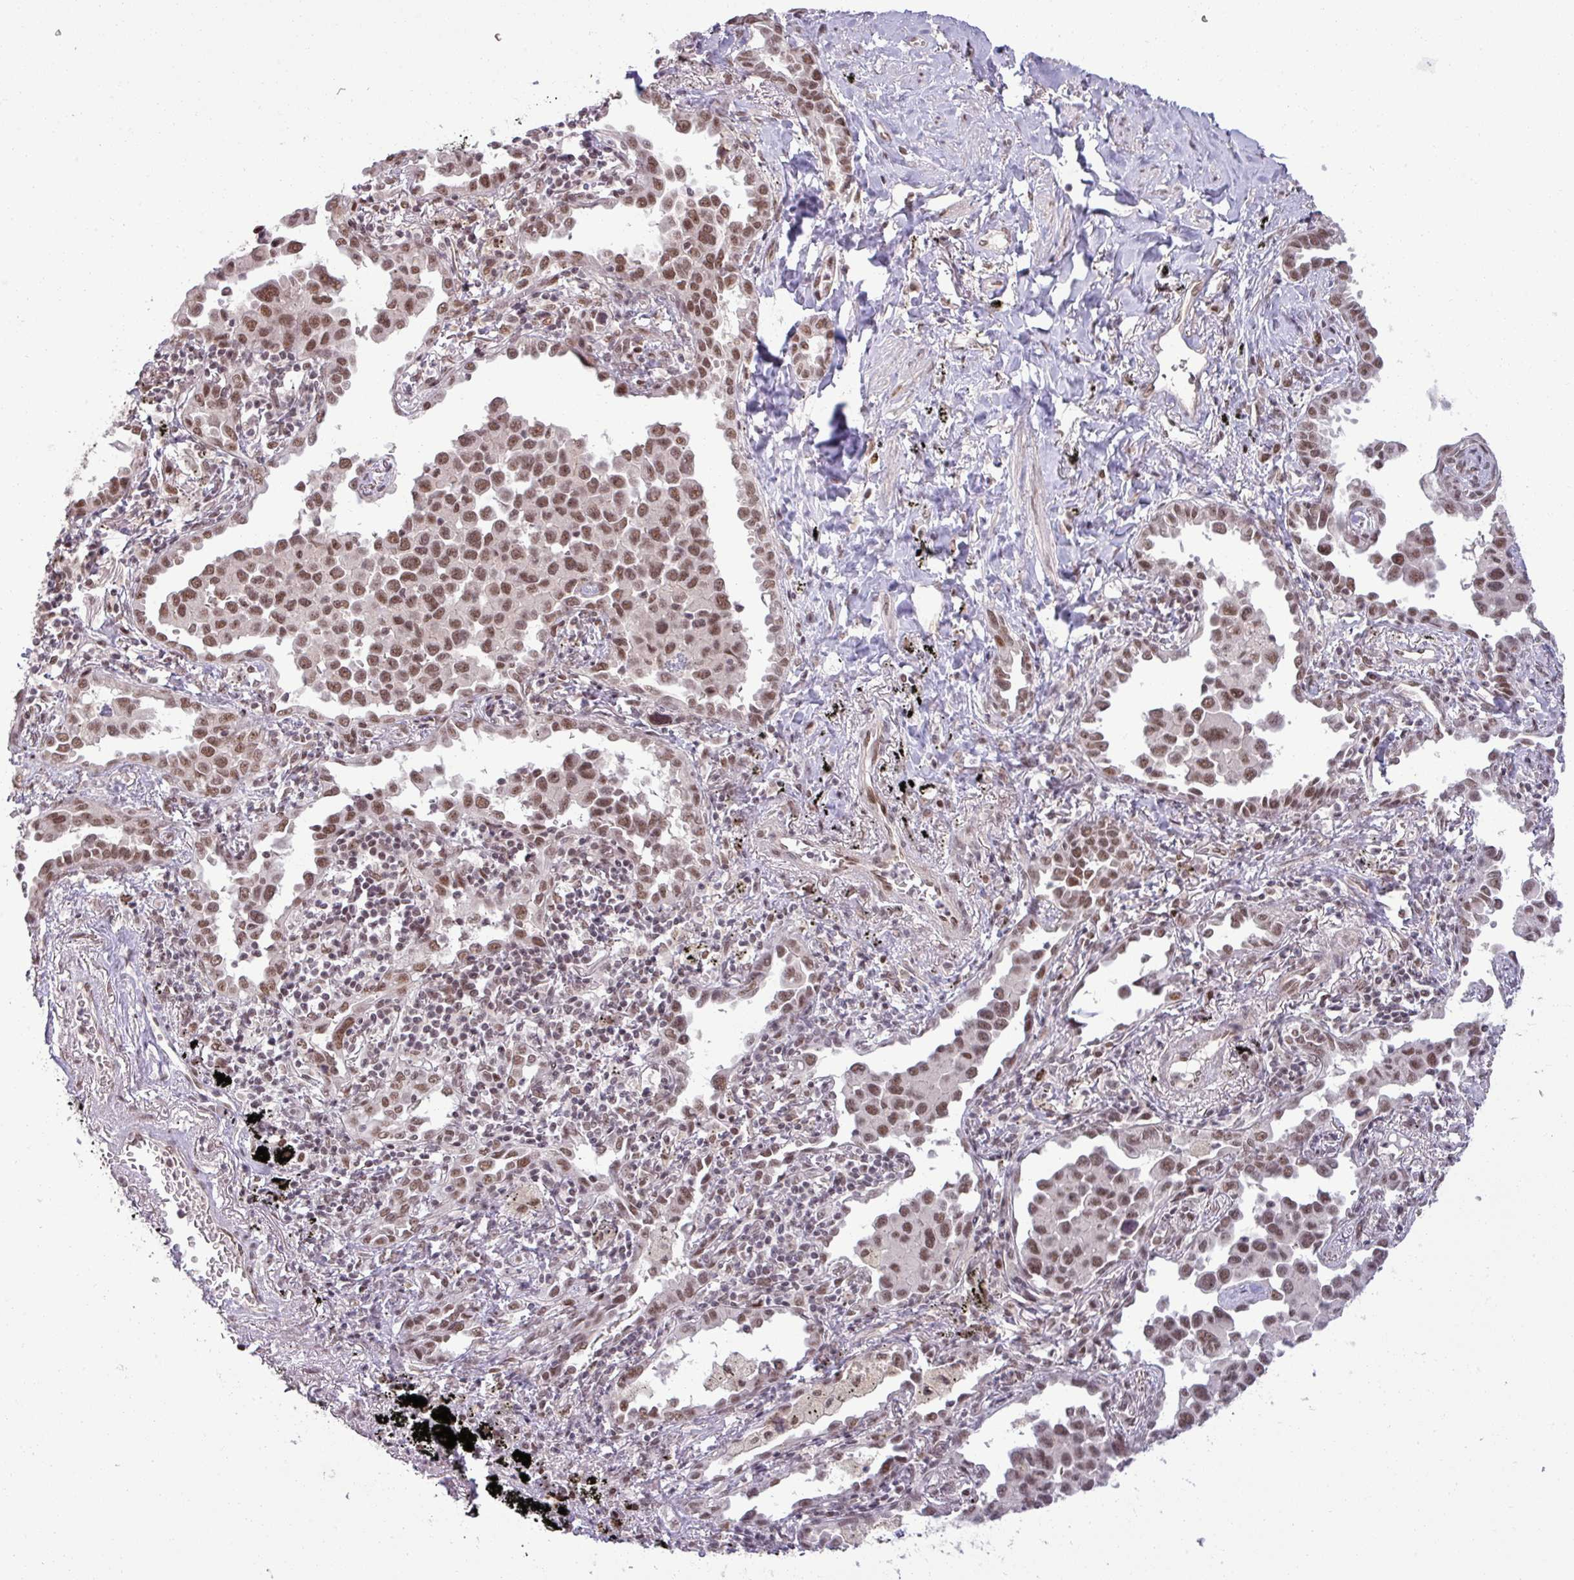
{"staining": {"intensity": "moderate", "quantity": ">75%", "location": "nuclear"}, "tissue": "lung cancer", "cell_type": "Tumor cells", "image_type": "cancer", "snomed": [{"axis": "morphology", "description": "Adenocarcinoma, NOS"}, {"axis": "topography", "description": "Lung"}], "caption": "A brown stain labels moderate nuclear positivity of a protein in lung cancer tumor cells.", "gene": "PTPN20", "patient": {"sex": "male", "age": 67}}